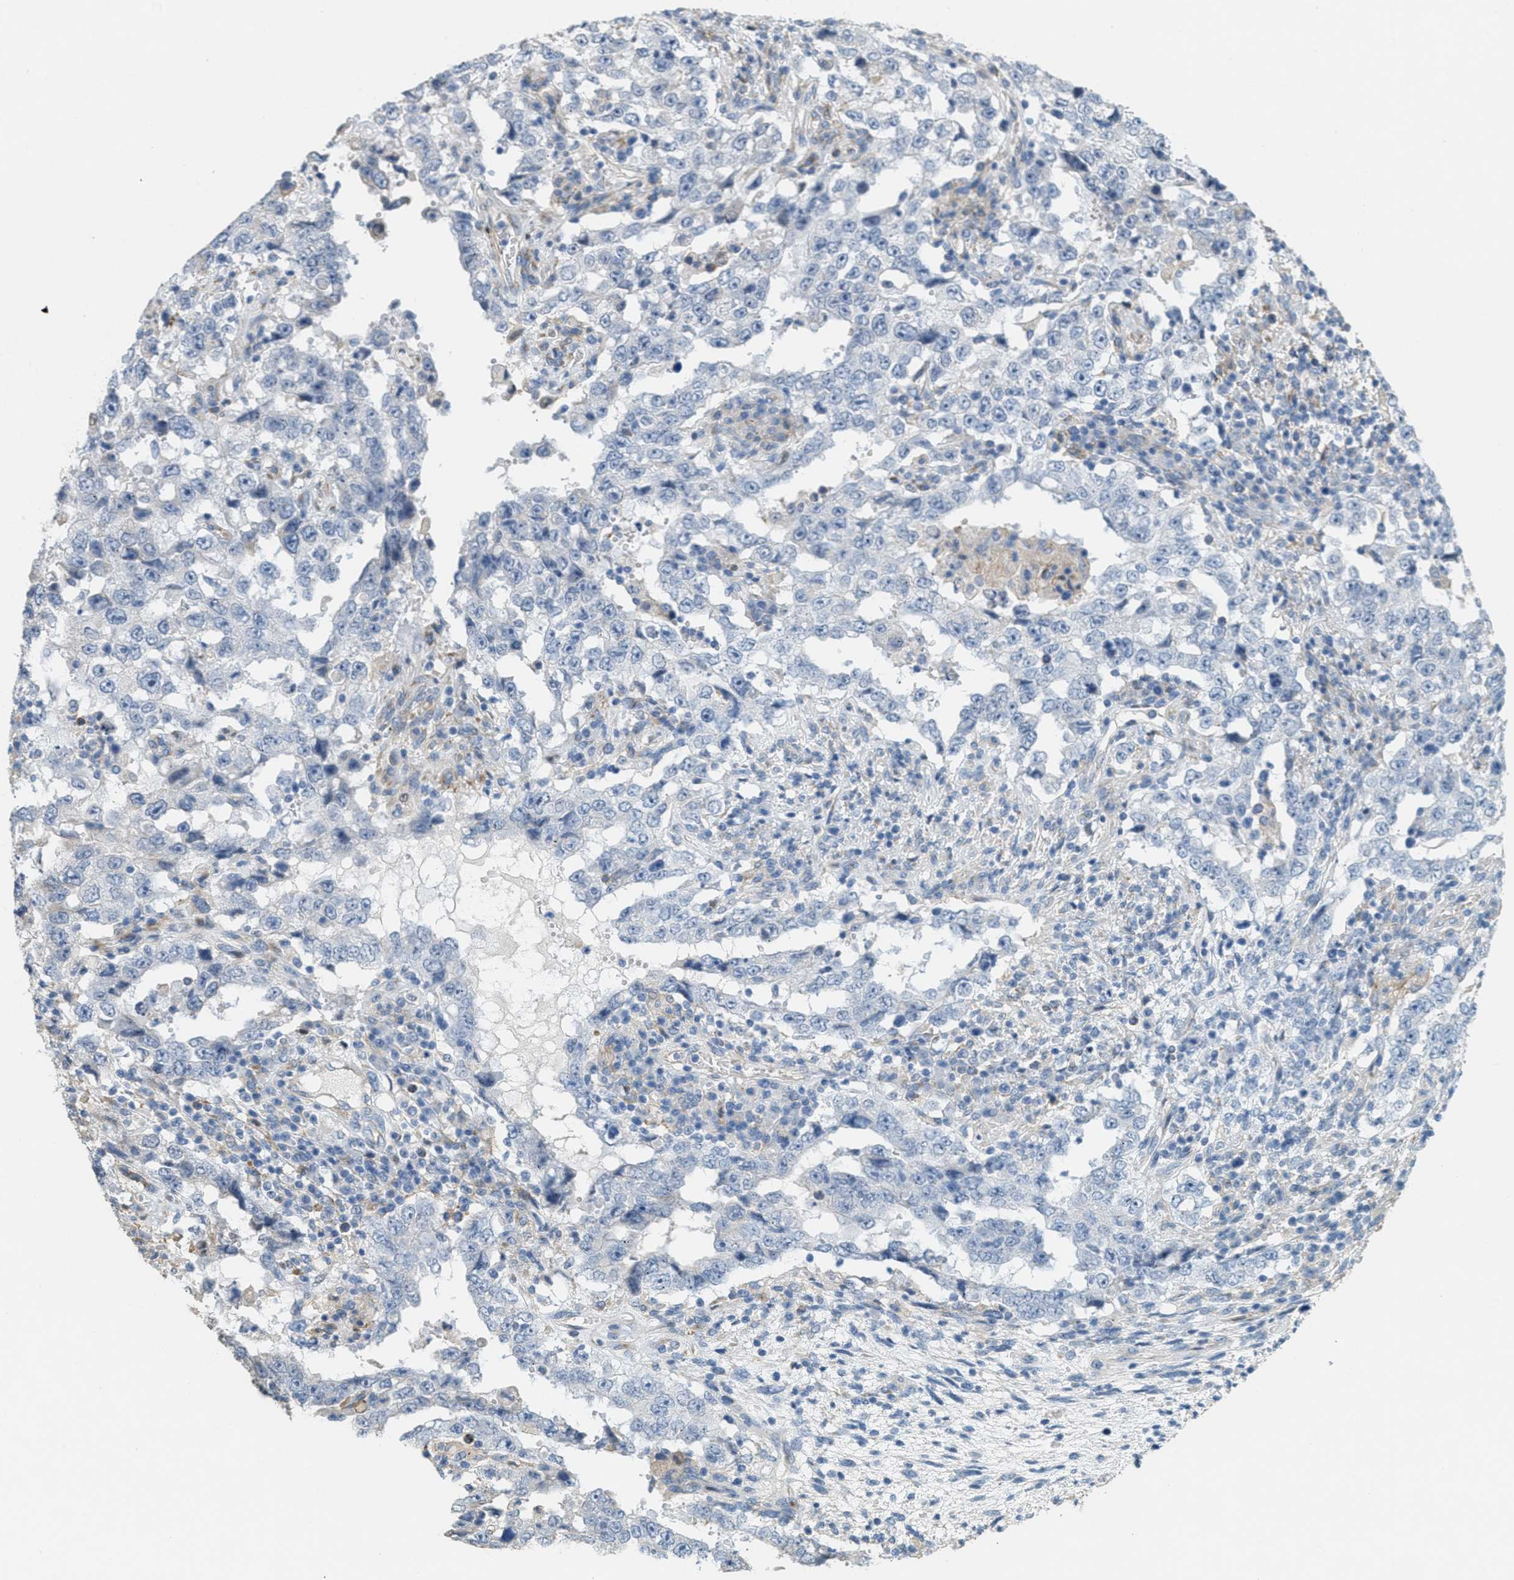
{"staining": {"intensity": "negative", "quantity": "none", "location": "none"}, "tissue": "testis cancer", "cell_type": "Tumor cells", "image_type": "cancer", "snomed": [{"axis": "morphology", "description": "Carcinoma, Embryonal, NOS"}, {"axis": "topography", "description": "Testis"}], "caption": "Immunohistochemical staining of human testis embryonal carcinoma exhibits no significant positivity in tumor cells. (DAB IHC with hematoxylin counter stain).", "gene": "ADCY5", "patient": {"sex": "male", "age": 26}}